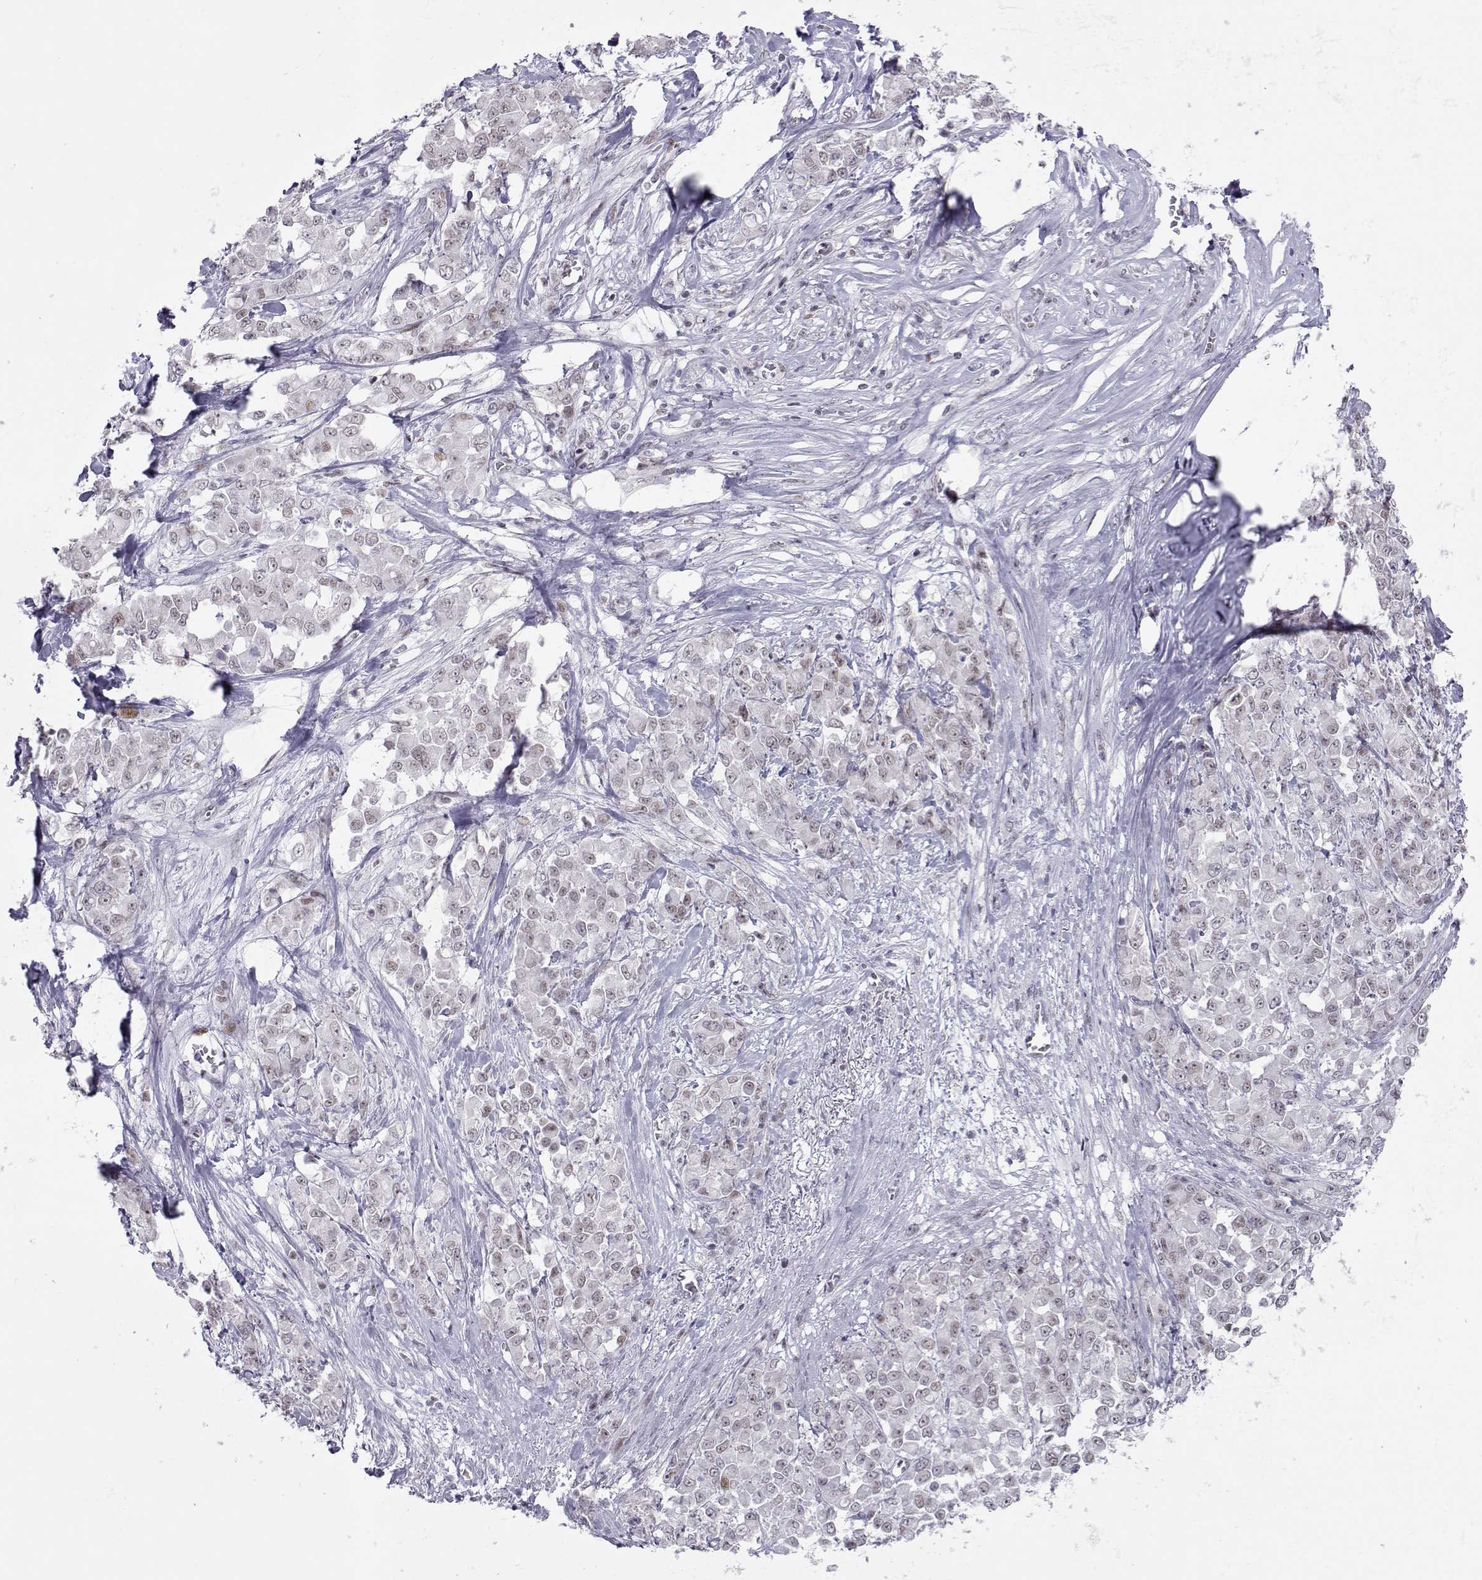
{"staining": {"intensity": "negative", "quantity": "none", "location": "none"}, "tissue": "stomach cancer", "cell_type": "Tumor cells", "image_type": "cancer", "snomed": [{"axis": "morphology", "description": "Adenocarcinoma, NOS"}, {"axis": "topography", "description": "Stomach"}], "caption": "IHC histopathology image of human adenocarcinoma (stomach) stained for a protein (brown), which demonstrates no positivity in tumor cells.", "gene": "SIX6", "patient": {"sex": "female", "age": 76}}